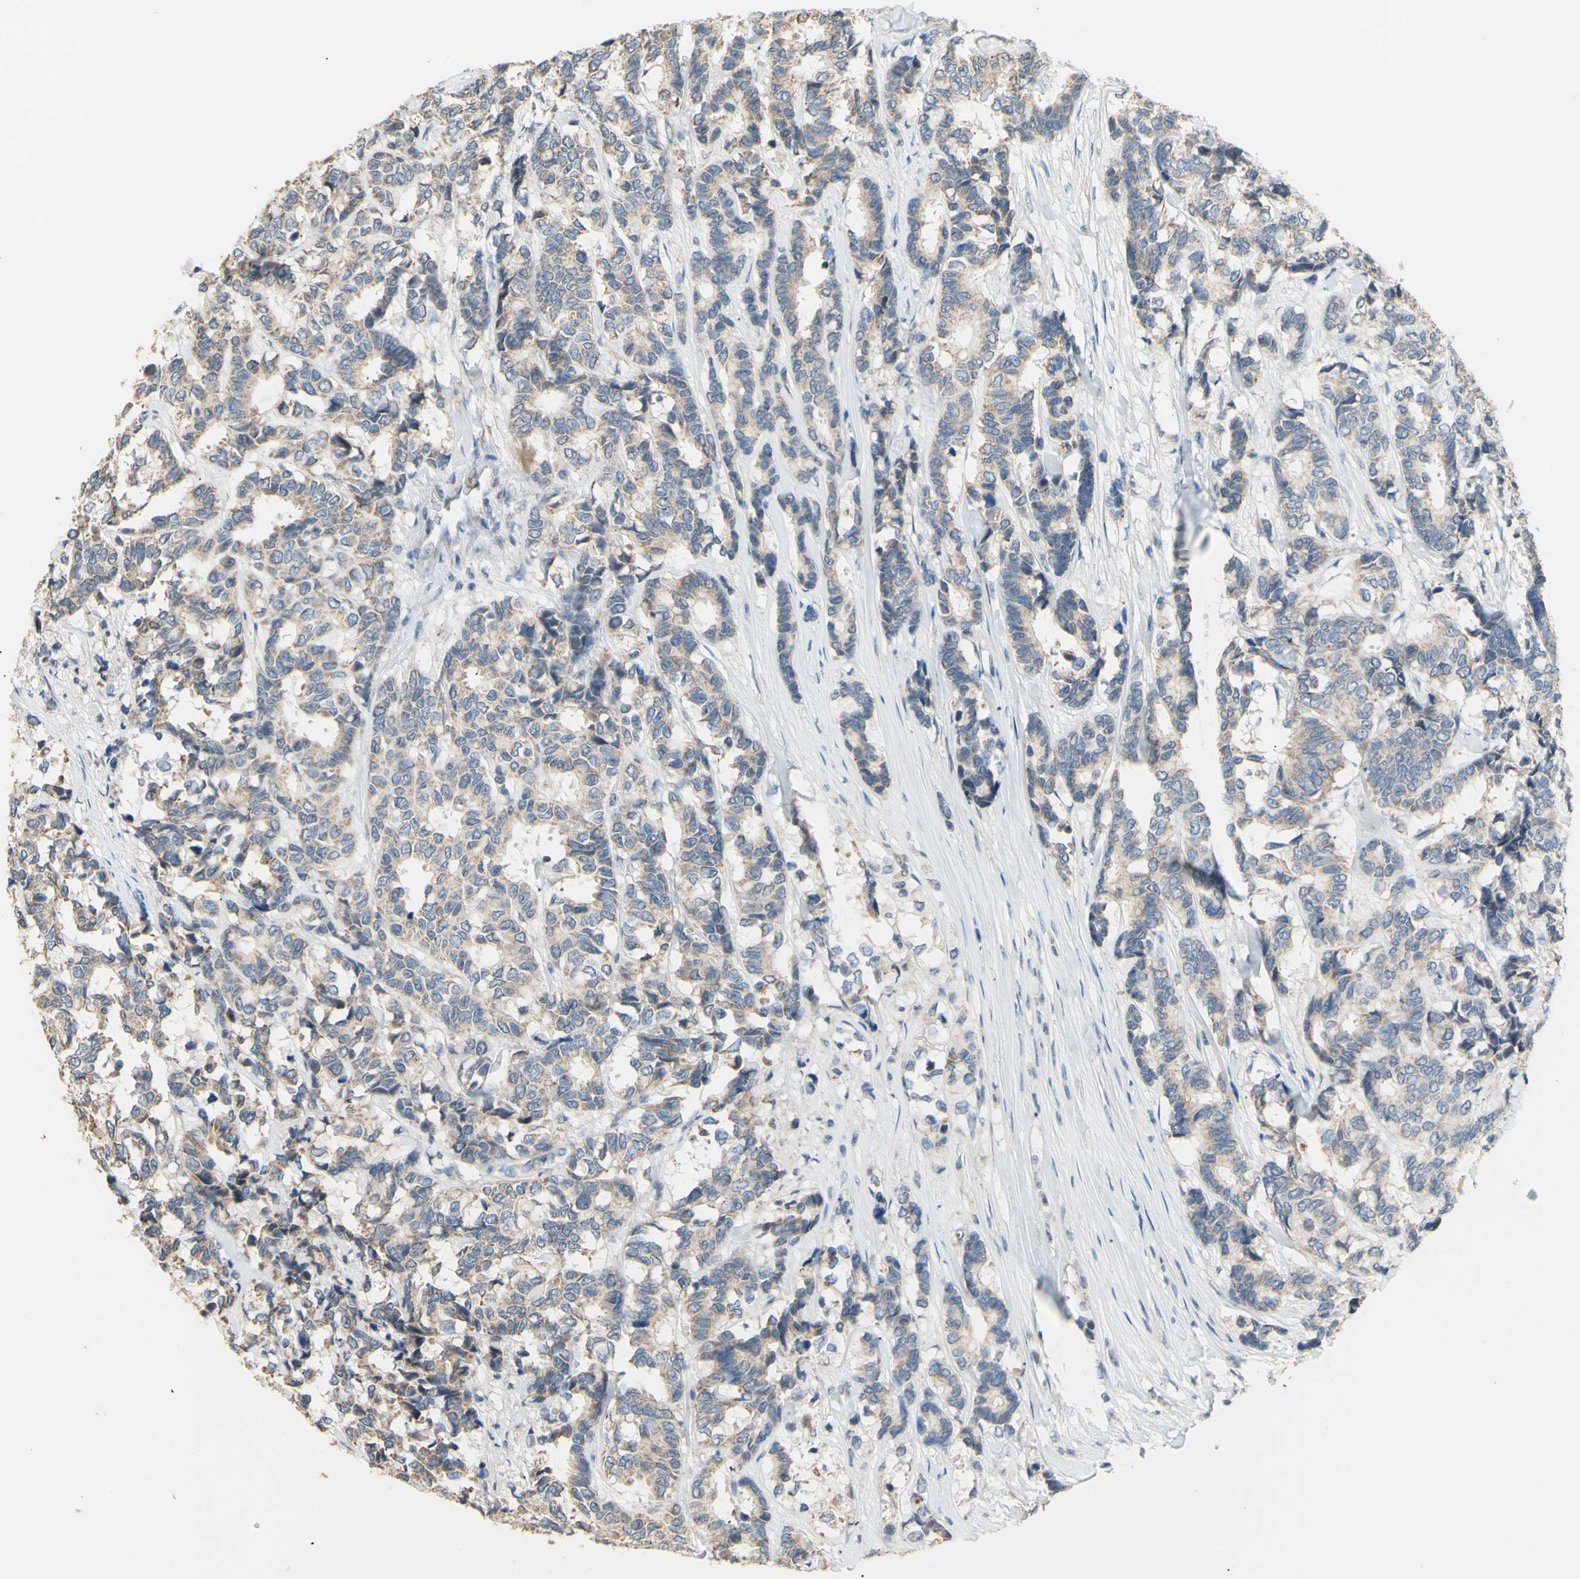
{"staining": {"intensity": "weak", "quantity": "25%-75%", "location": "cytoplasmic/membranous"}, "tissue": "breast cancer", "cell_type": "Tumor cells", "image_type": "cancer", "snomed": [{"axis": "morphology", "description": "Duct carcinoma"}, {"axis": "topography", "description": "Breast"}], "caption": "Immunohistochemistry of breast cancer (intraductal carcinoma) reveals low levels of weak cytoplasmic/membranous staining in about 25%-75% of tumor cells.", "gene": "PTGIS", "patient": {"sex": "female", "age": 87}}